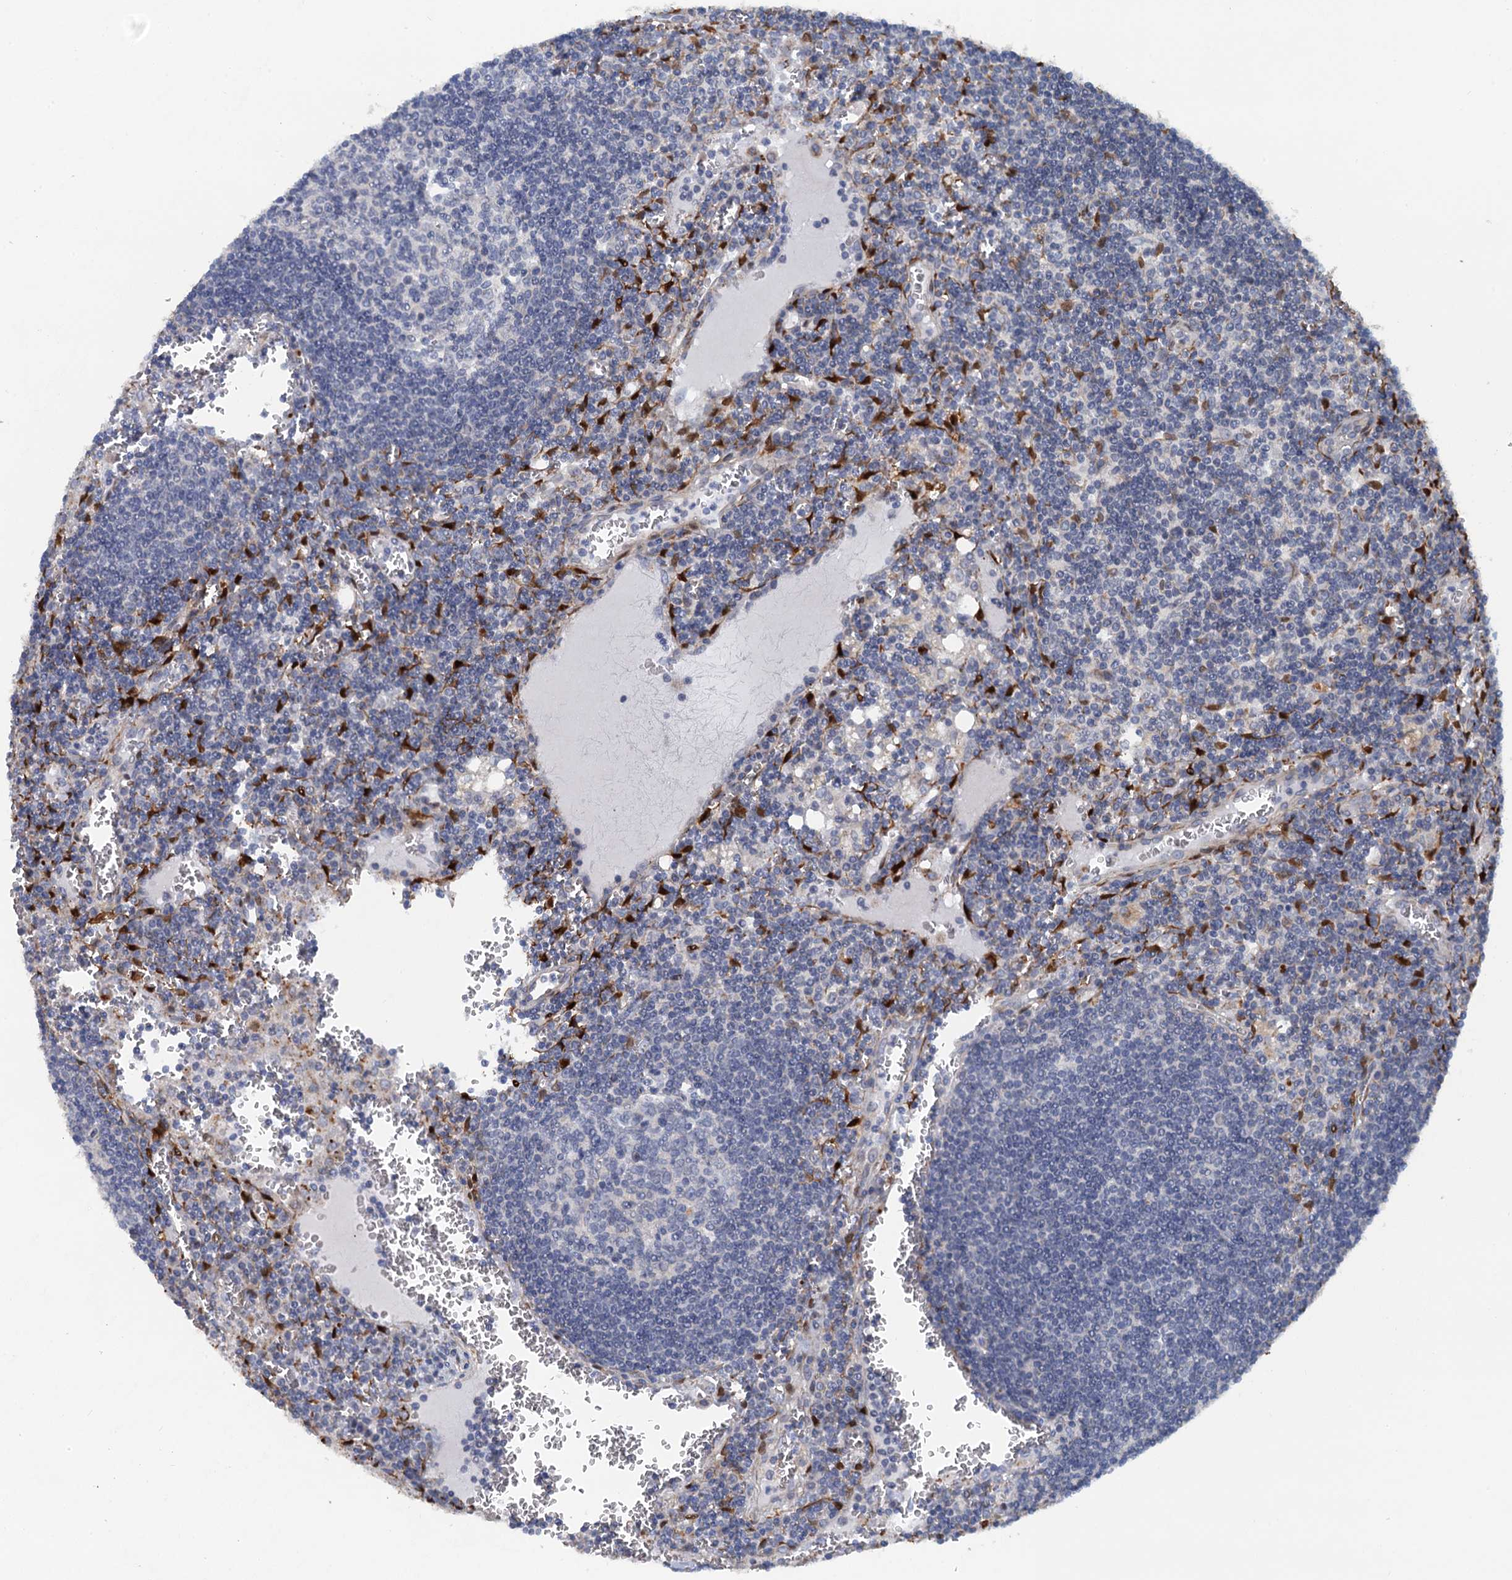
{"staining": {"intensity": "negative", "quantity": "none", "location": "none"}, "tissue": "lymph node", "cell_type": "Germinal center cells", "image_type": "normal", "snomed": [{"axis": "morphology", "description": "Normal tissue, NOS"}, {"axis": "topography", "description": "Lymph node"}], "caption": "Micrograph shows no protein expression in germinal center cells of unremarkable lymph node.", "gene": "POGLUT3", "patient": {"sex": "female", "age": 73}}